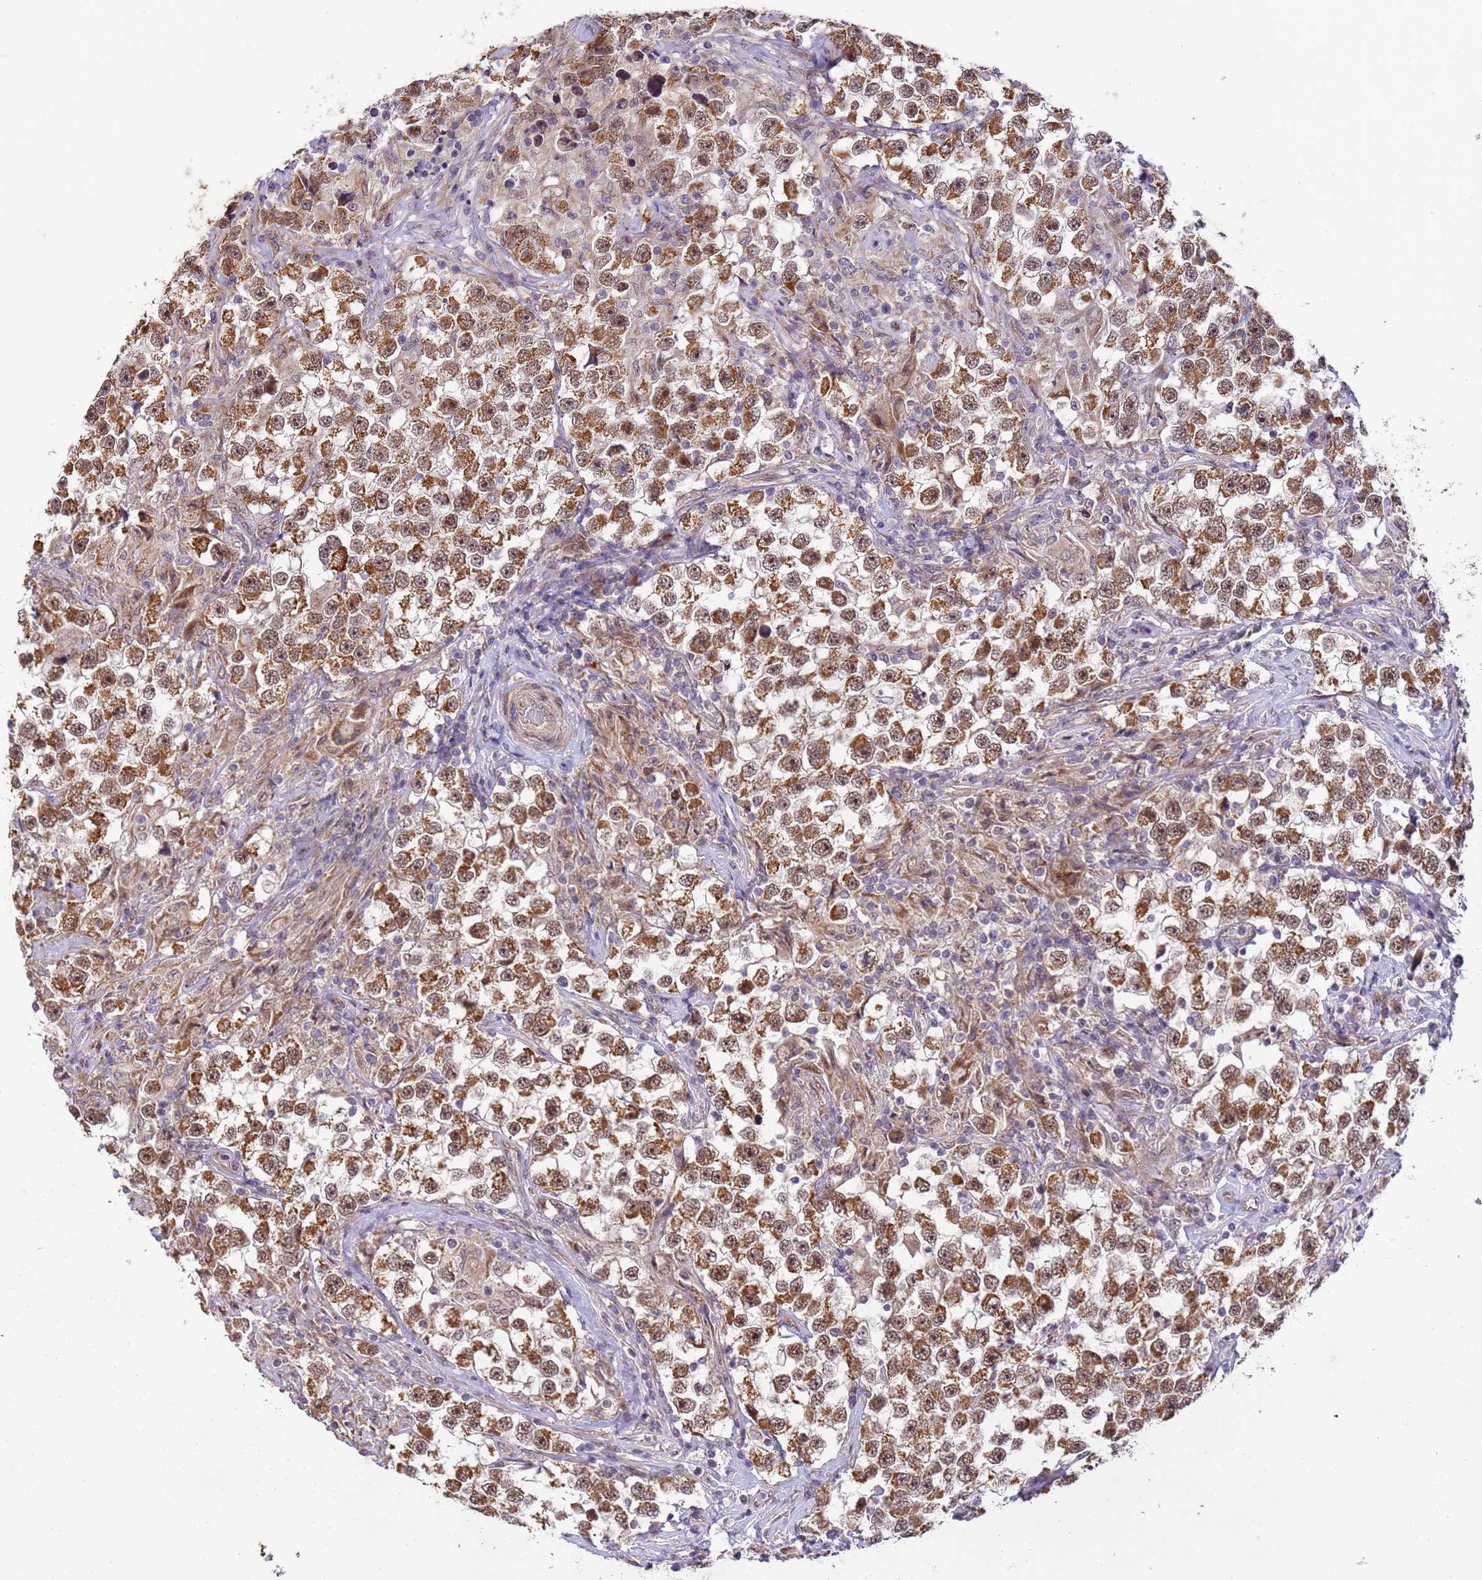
{"staining": {"intensity": "moderate", "quantity": ">75%", "location": "cytoplasmic/membranous,nuclear"}, "tissue": "testis cancer", "cell_type": "Tumor cells", "image_type": "cancer", "snomed": [{"axis": "morphology", "description": "Seminoma, NOS"}, {"axis": "topography", "description": "Testis"}], "caption": "Protein expression analysis of human seminoma (testis) reveals moderate cytoplasmic/membranous and nuclear staining in about >75% of tumor cells.", "gene": "RAPGEF3", "patient": {"sex": "male", "age": 46}}